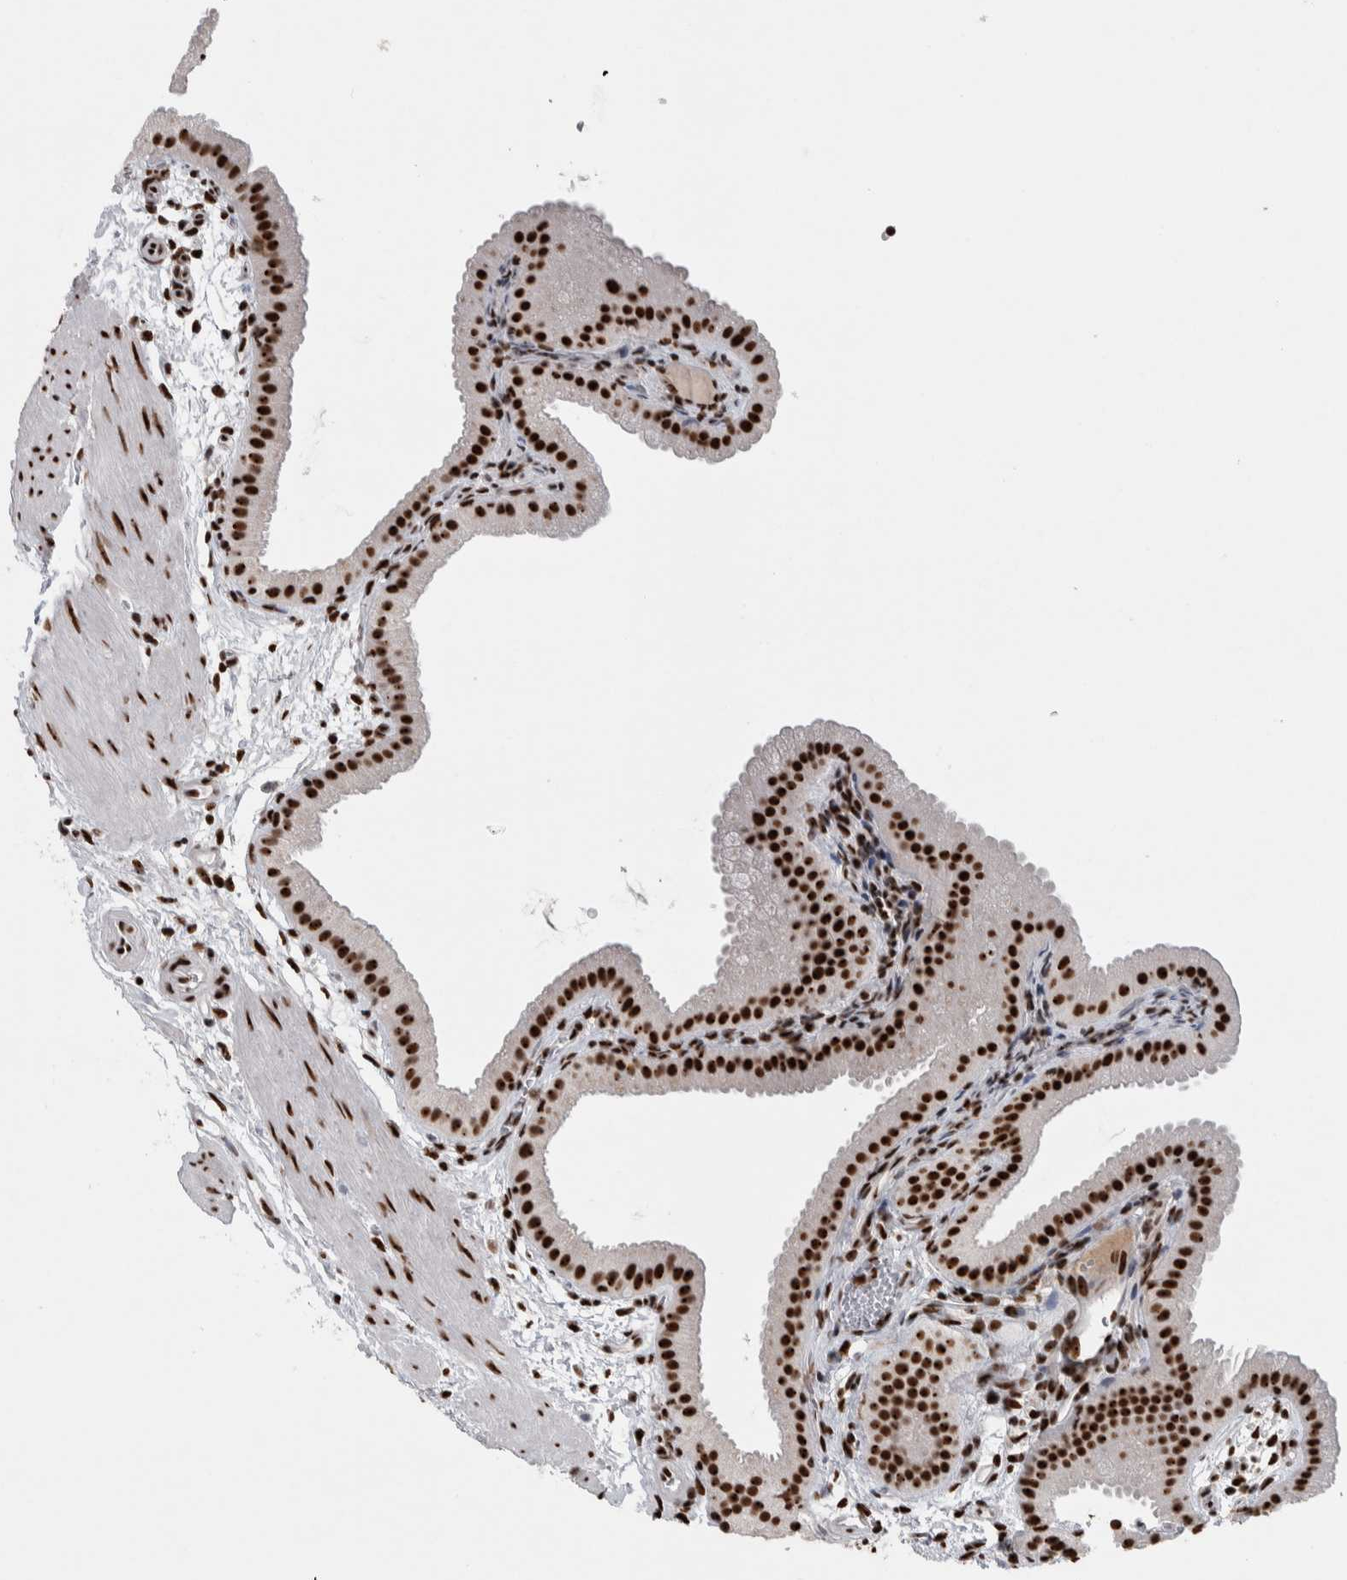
{"staining": {"intensity": "strong", "quantity": ">75%", "location": "nuclear"}, "tissue": "gallbladder", "cell_type": "Glandular cells", "image_type": "normal", "snomed": [{"axis": "morphology", "description": "Normal tissue, NOS"}, {"axis": "topography", "description": "Gallbladder"}], "caption": "An image of human gallbladder stained for a protein displays strong nuclear brown staining in glandular cells. The protein is stained brown, and the nuclei are stained in blue (DAB IHC with brightfield microscopy, high magnification).", "gene": "NCL", "patient": {"sex": "female", "age": 64}}